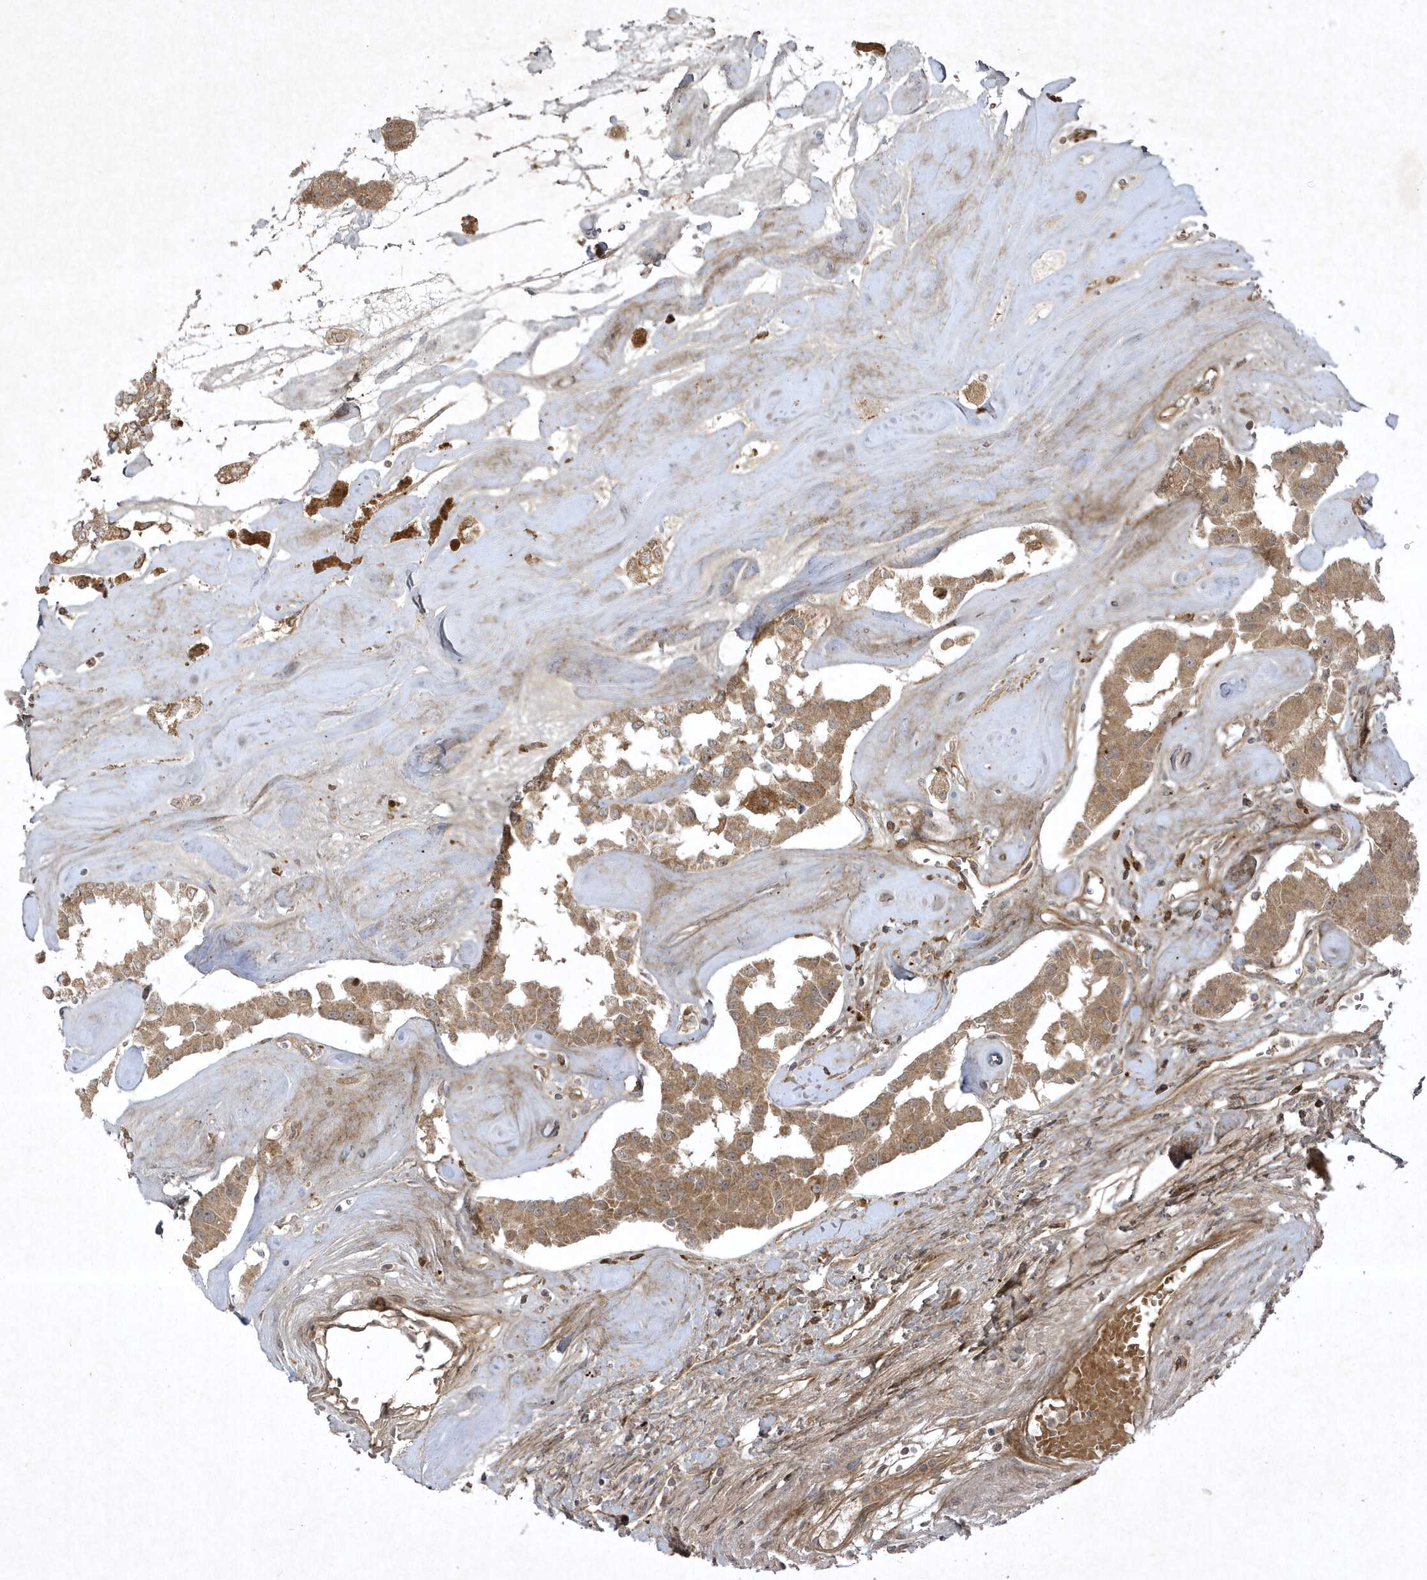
{"staining": {"intensity": "moderate", "quantity": ">75%", "location": "cytoplasmic/membranous"}, "tissue": "carcinoid", "cell_type": "Tumor cells", "image_type": "cancer", "snomed": [{"axis": "morphology", "description": "Carcinoid, malignant, NOS"}, {"axis": "topography", "description": "Pancreas"}], "caption": "High-magnification brightfield microscopy of carcinoid stained with DAB (3,3'-diaminobenzidine) (brown) and counterstained with hematoxylin (blue). tumor cells exhibit moderate cytoplasmic/membranous positivity is seen in about>75% of cells.", "gene": "FAM83C", "patient": {"sex": "male", "age": 41}}